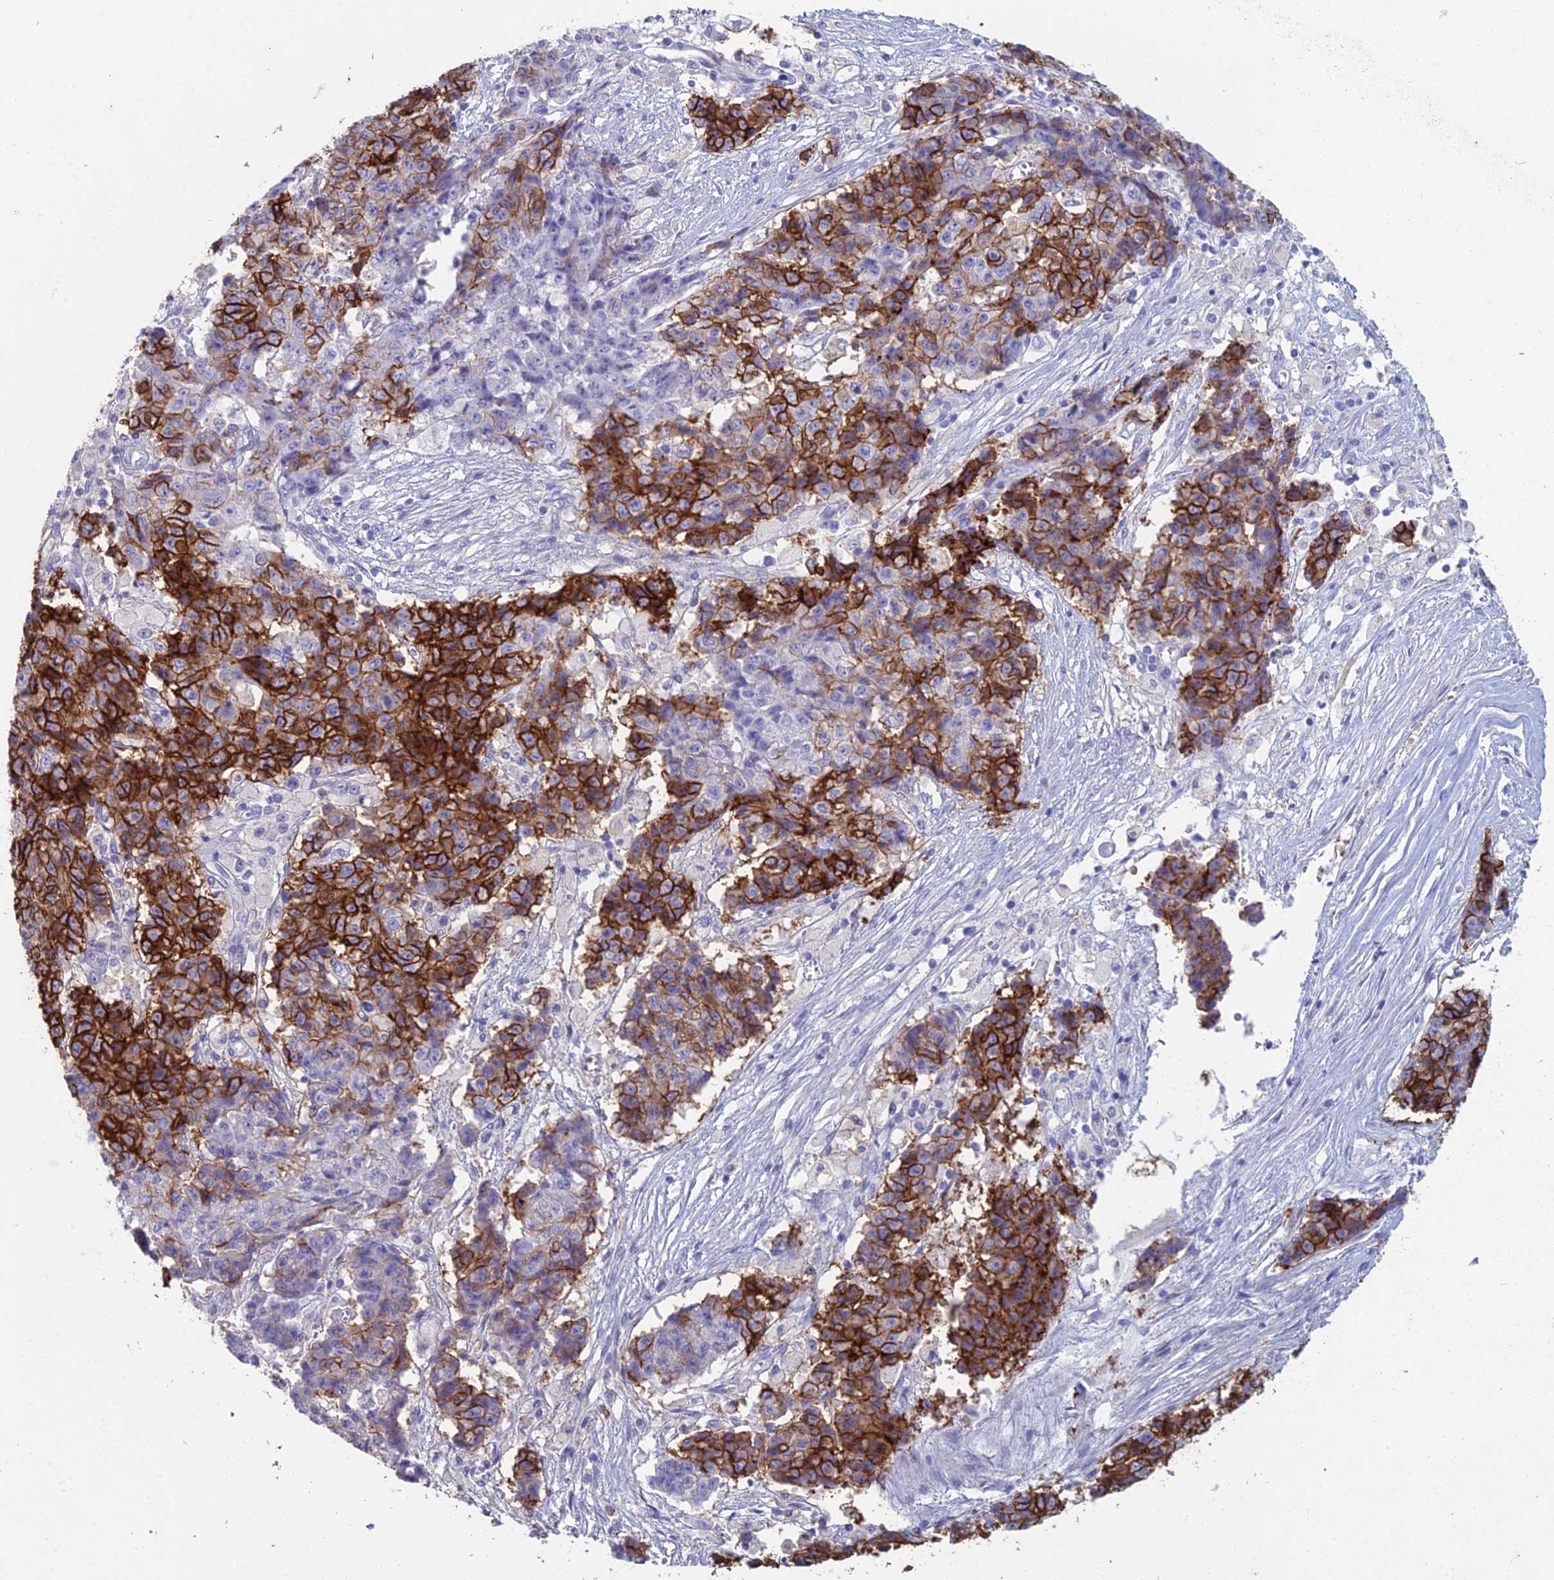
{"staining": {"intensity": "strong", "quantity": "25%-75%", "location": "cytoplasmic/membranous"}, "tissue": "ovarian cancer", "cell_type": "Tumor cells", "image_type": "cancer", "snomed": [{"axis": "morphology", "description": "Carcinoma, endometroid"}, {"axis": "topography", "description": "Ovary"}], "caption": "Immunohistochemistry image of endometroid carcinoma (ovarian) stained for a protein (brown), which demonstrates high levels of strong cytoplasmic/membranous staining in about 25%-75% of tumor cells.", "gene": "NCAM1", "patient": {"sex": "female", "age": 42}}